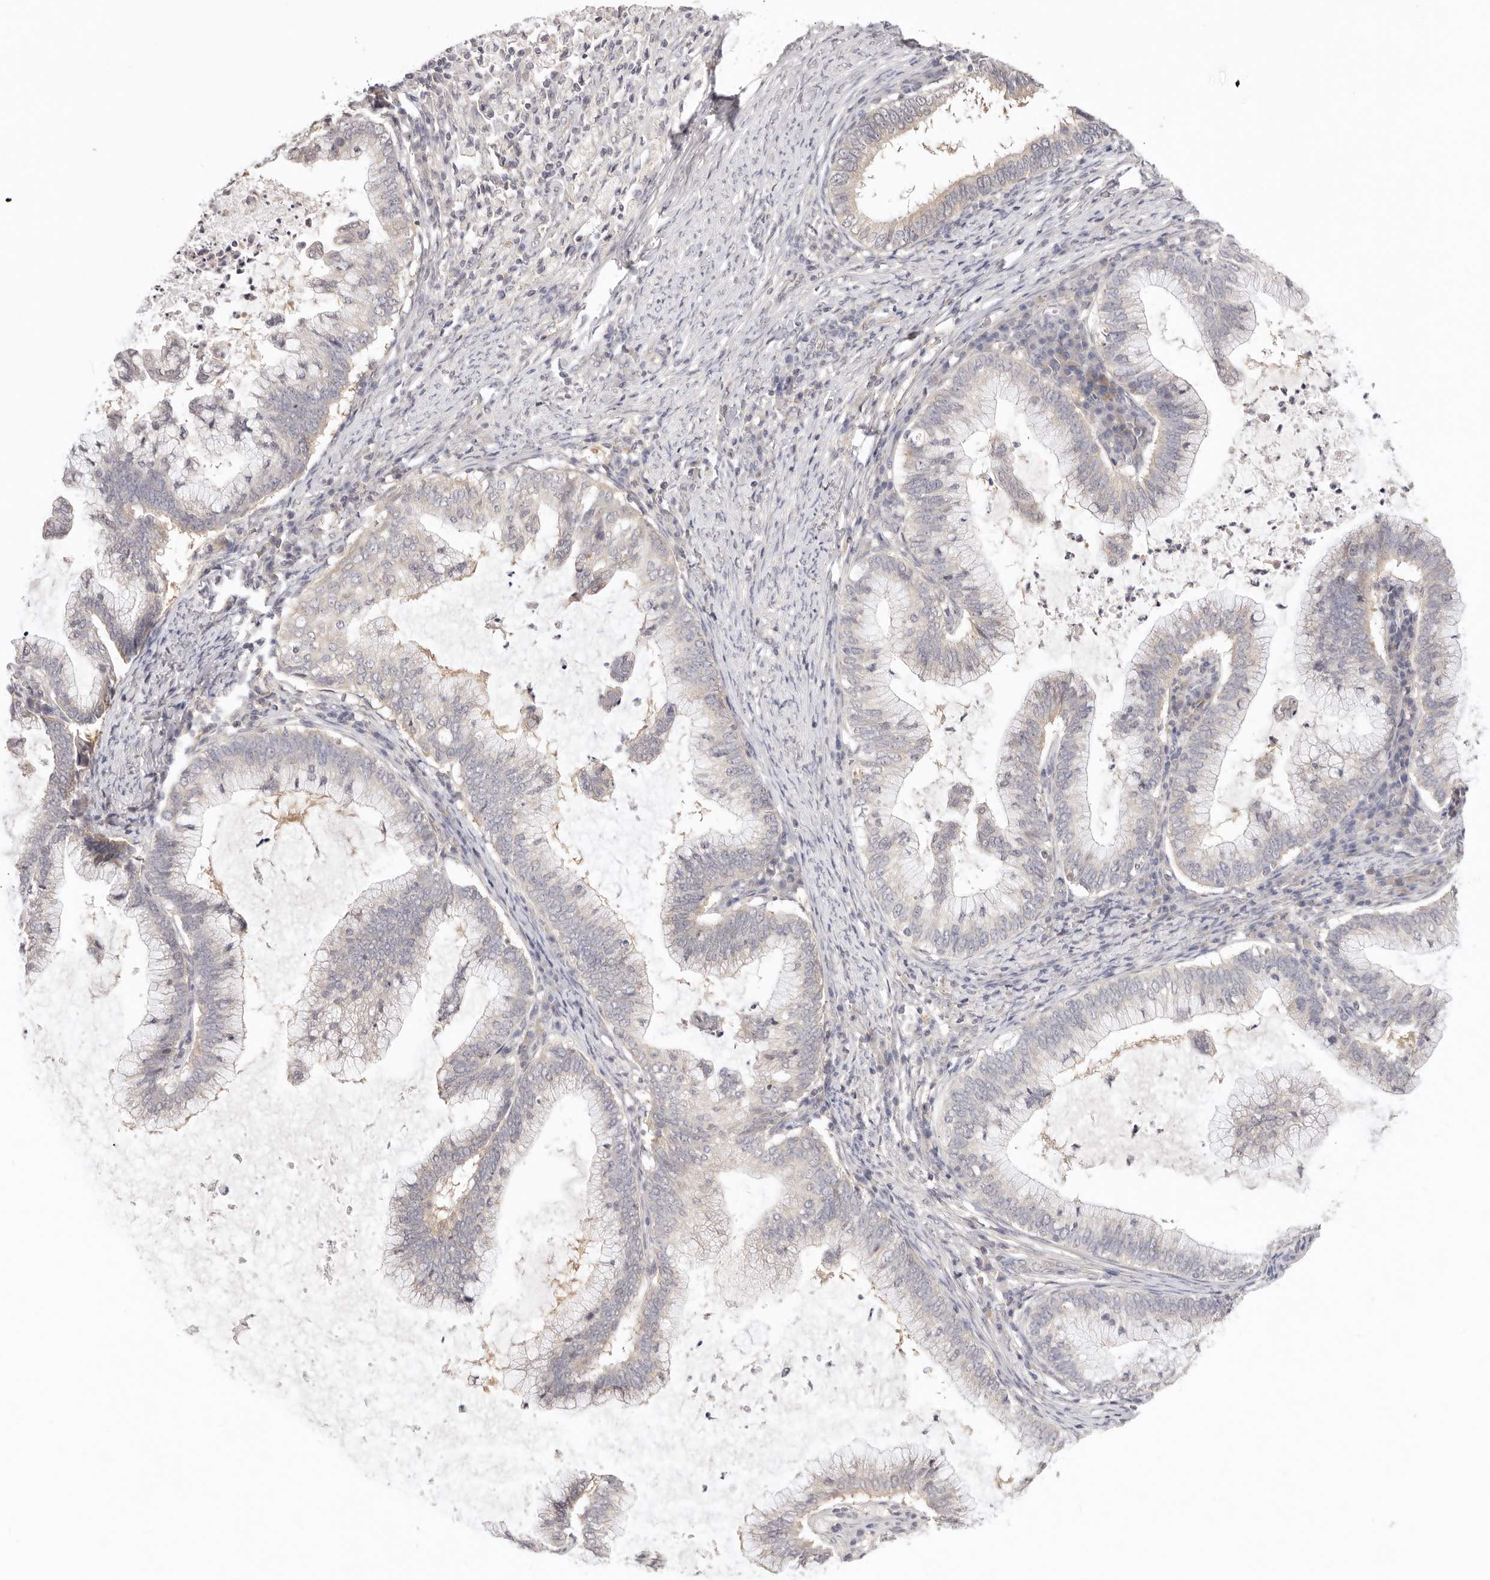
{"staining": {"intensity": "negative", "quantity": "none", "location": "none"}, "tissue": "cervical cancer", "cell_type": "Tumor cells", "image_type": "cancer", "snomed": [{"axis": "morphology", "description": "Adenocarcinoma, NOS"}, {"axis": "topography", "description": "Cervix"}], "caption": "Cervical adenocarcinoma was stained to show a protein in brown. There is no significant expression in tumor cells.", "gene": "GGPS1", "patient": {"sex": "female", "age": 36}}